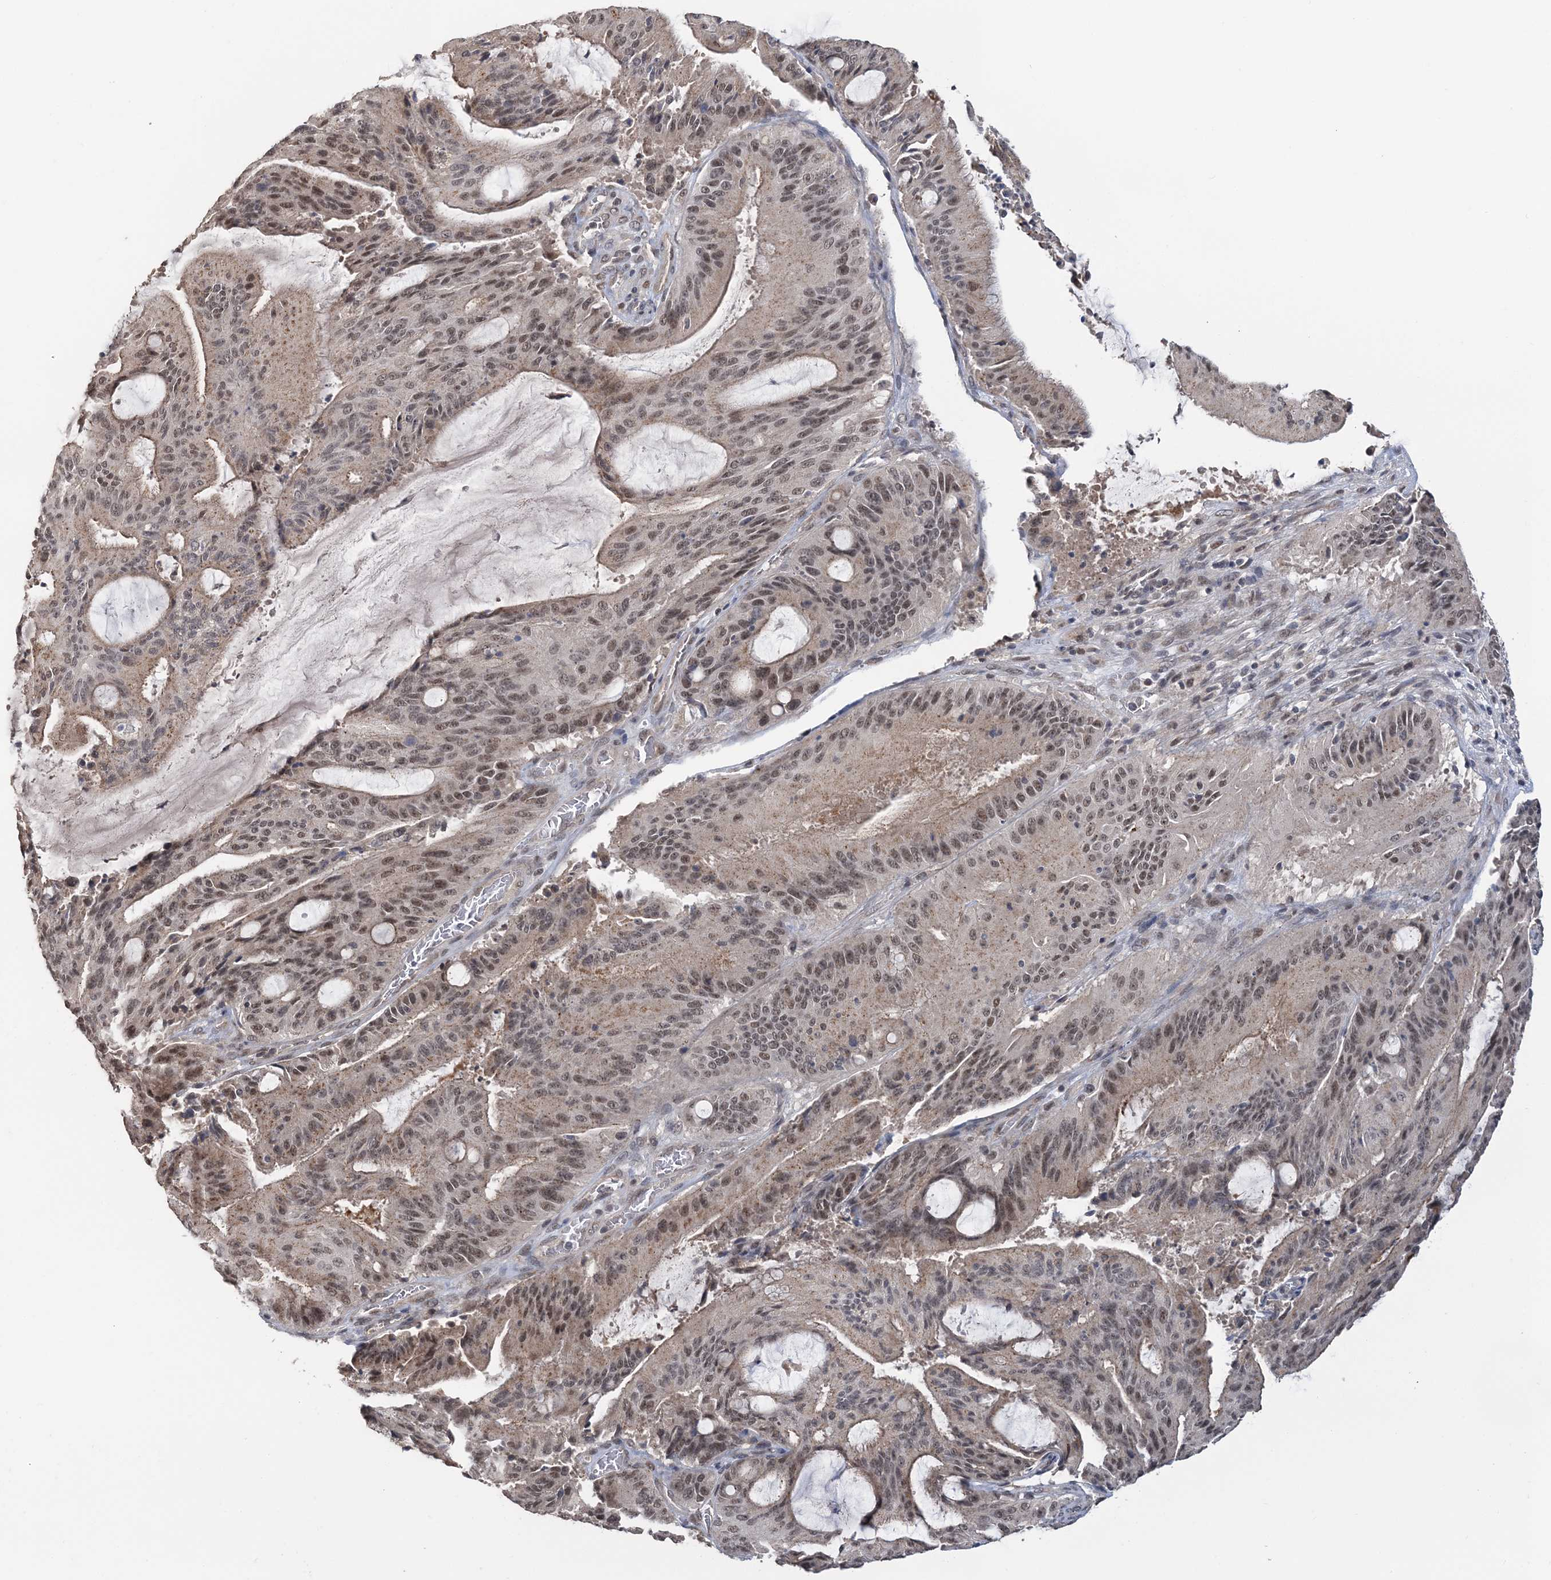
{"staining": {"intensity": "moderate", "quantity": "25%-75%", "location": "nuclear"}, "tissue": "liver cancer", "cell_type": "Tumor cells", "image_type": "cancer", "snomed": [{"axis": "morphology", "description": "Normal tissue, NOS"}, {"axis": "morphology", "description": "Cholangiocarcinoma"}, {"axis": "topography", "description": "Liver"}, {"axis": "topography", "description": "Peripheral nerve tissue"}], "caption": "IHC photomicrograph of liver cancer (cholangiocarcinoma) stained for a protein (brown), which shows medium levels of moderate nuclear staining in about 25%-75% of tumor cells.", "gene": "TSHZ2", "patient": {"sex": "female", "age": 73}}